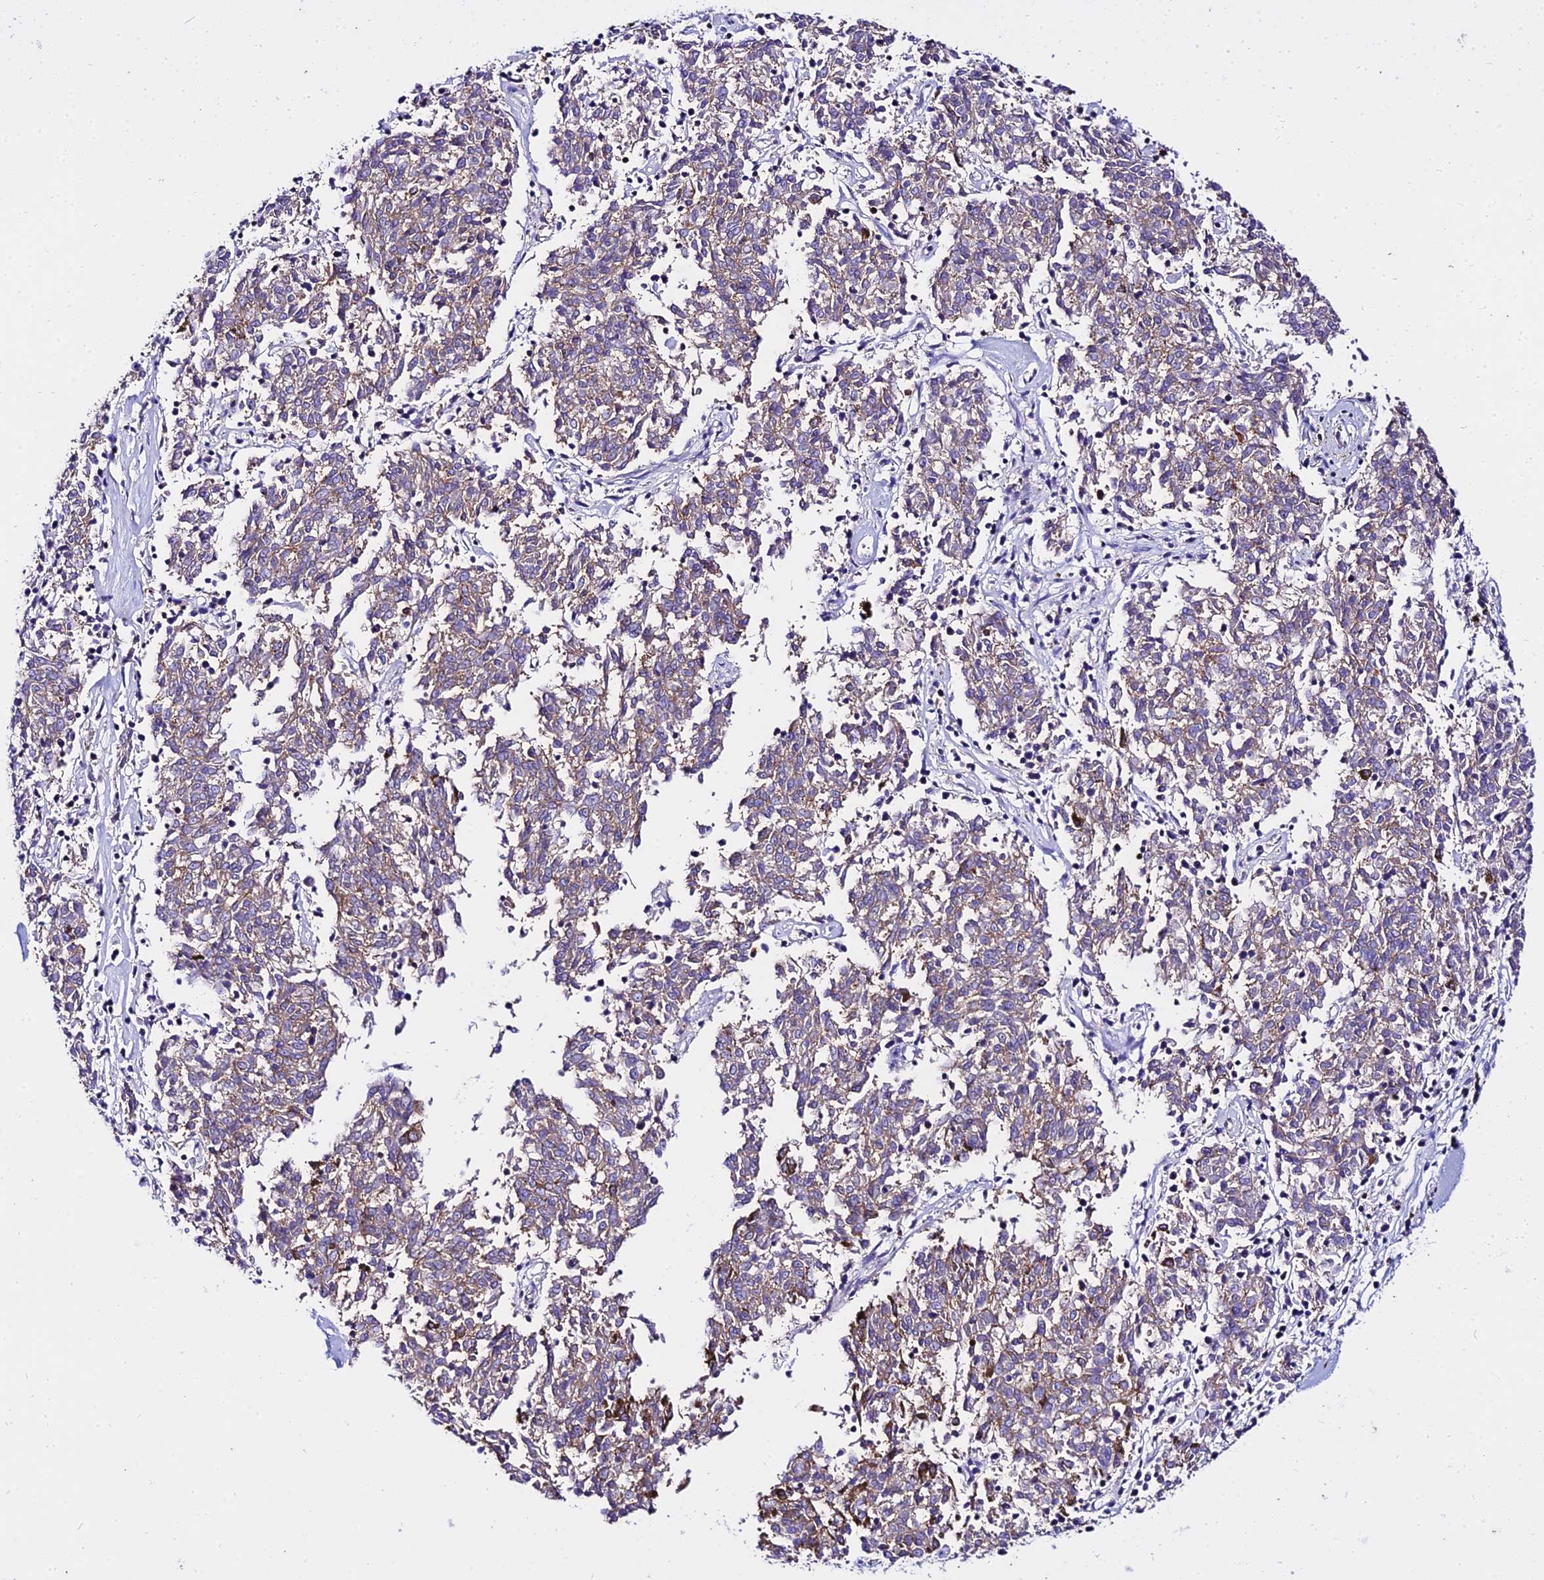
{"staining": {"intensity": "weak", "quantity": ">75%", "location": "cytoplasmic/membranous"}, "tissue": "melanoma", "cell_type": "Tumor cells", "image_type": "cancer", "snomed": [{"axis": "morphology", "description": "Malignant melanoma, NOS"}, {"axis": "topography", "description": "Skin"}], "caption": "DAB immunohistochemical staining of human melanoma reveals weak cytoplasmic/membranous protein expression in approximately >75% of tumor cells.", "gene": "CSRP1", "patient": {"sex": "female", "age": 72}}